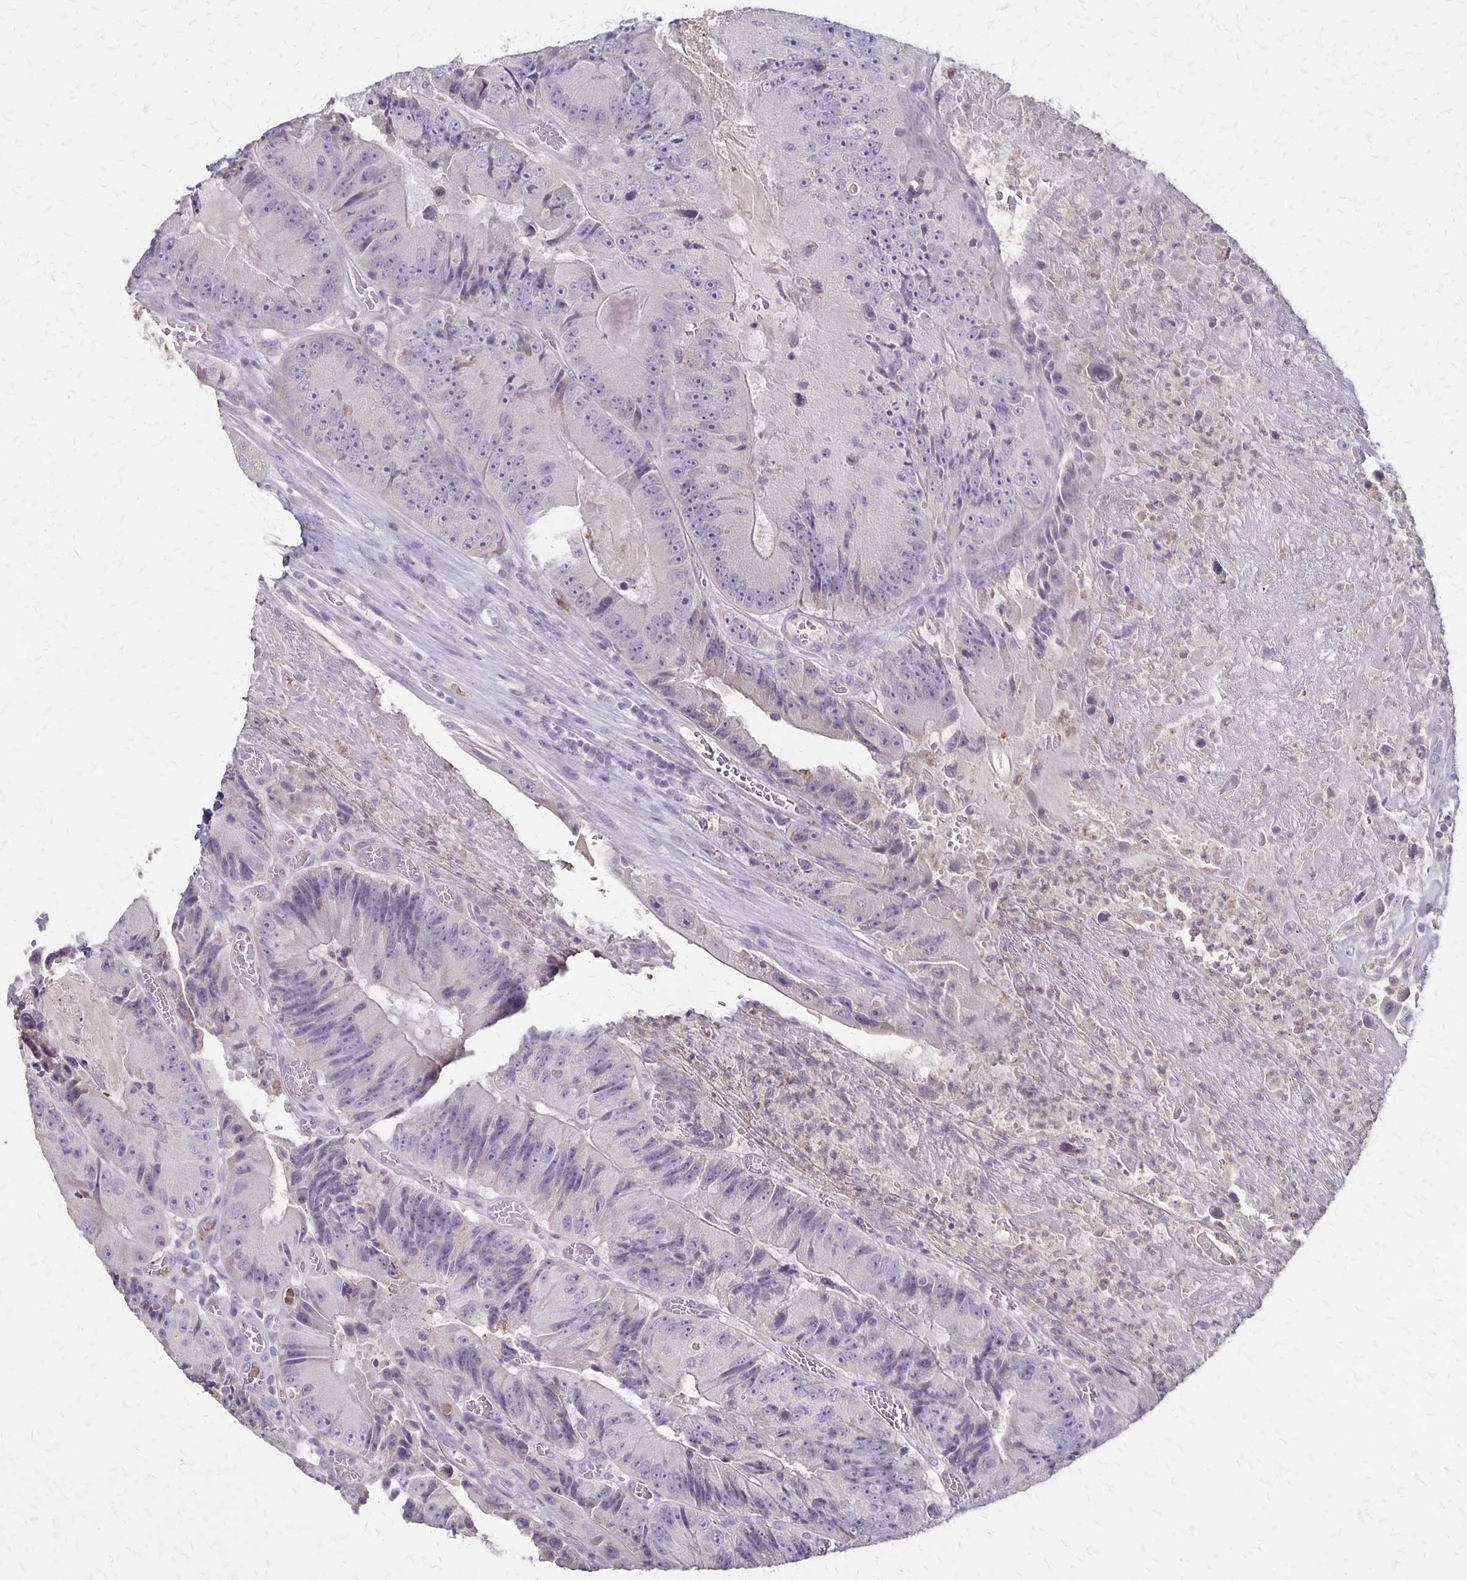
{"staining": {"intensity": "negative", "quantity": "none", "location": "none"}, "tissue": "colorectal cancer", "cell_type": "Tumor cells", "image_type": "cancer", "snomed": [{"axis": "morphology", "description": "Adenocarcinoma, NOS"}, {"axis": "topography", "description": "Colon"}], "caption": "Tumor cells are negative for brown protein staining in colorectal cancer. (DAB immunohistochemistry visualized using brightfield microscopy, high magnification).", "gene": "SEPTIN5", "patient": {"sex": "female", "age": 86}}